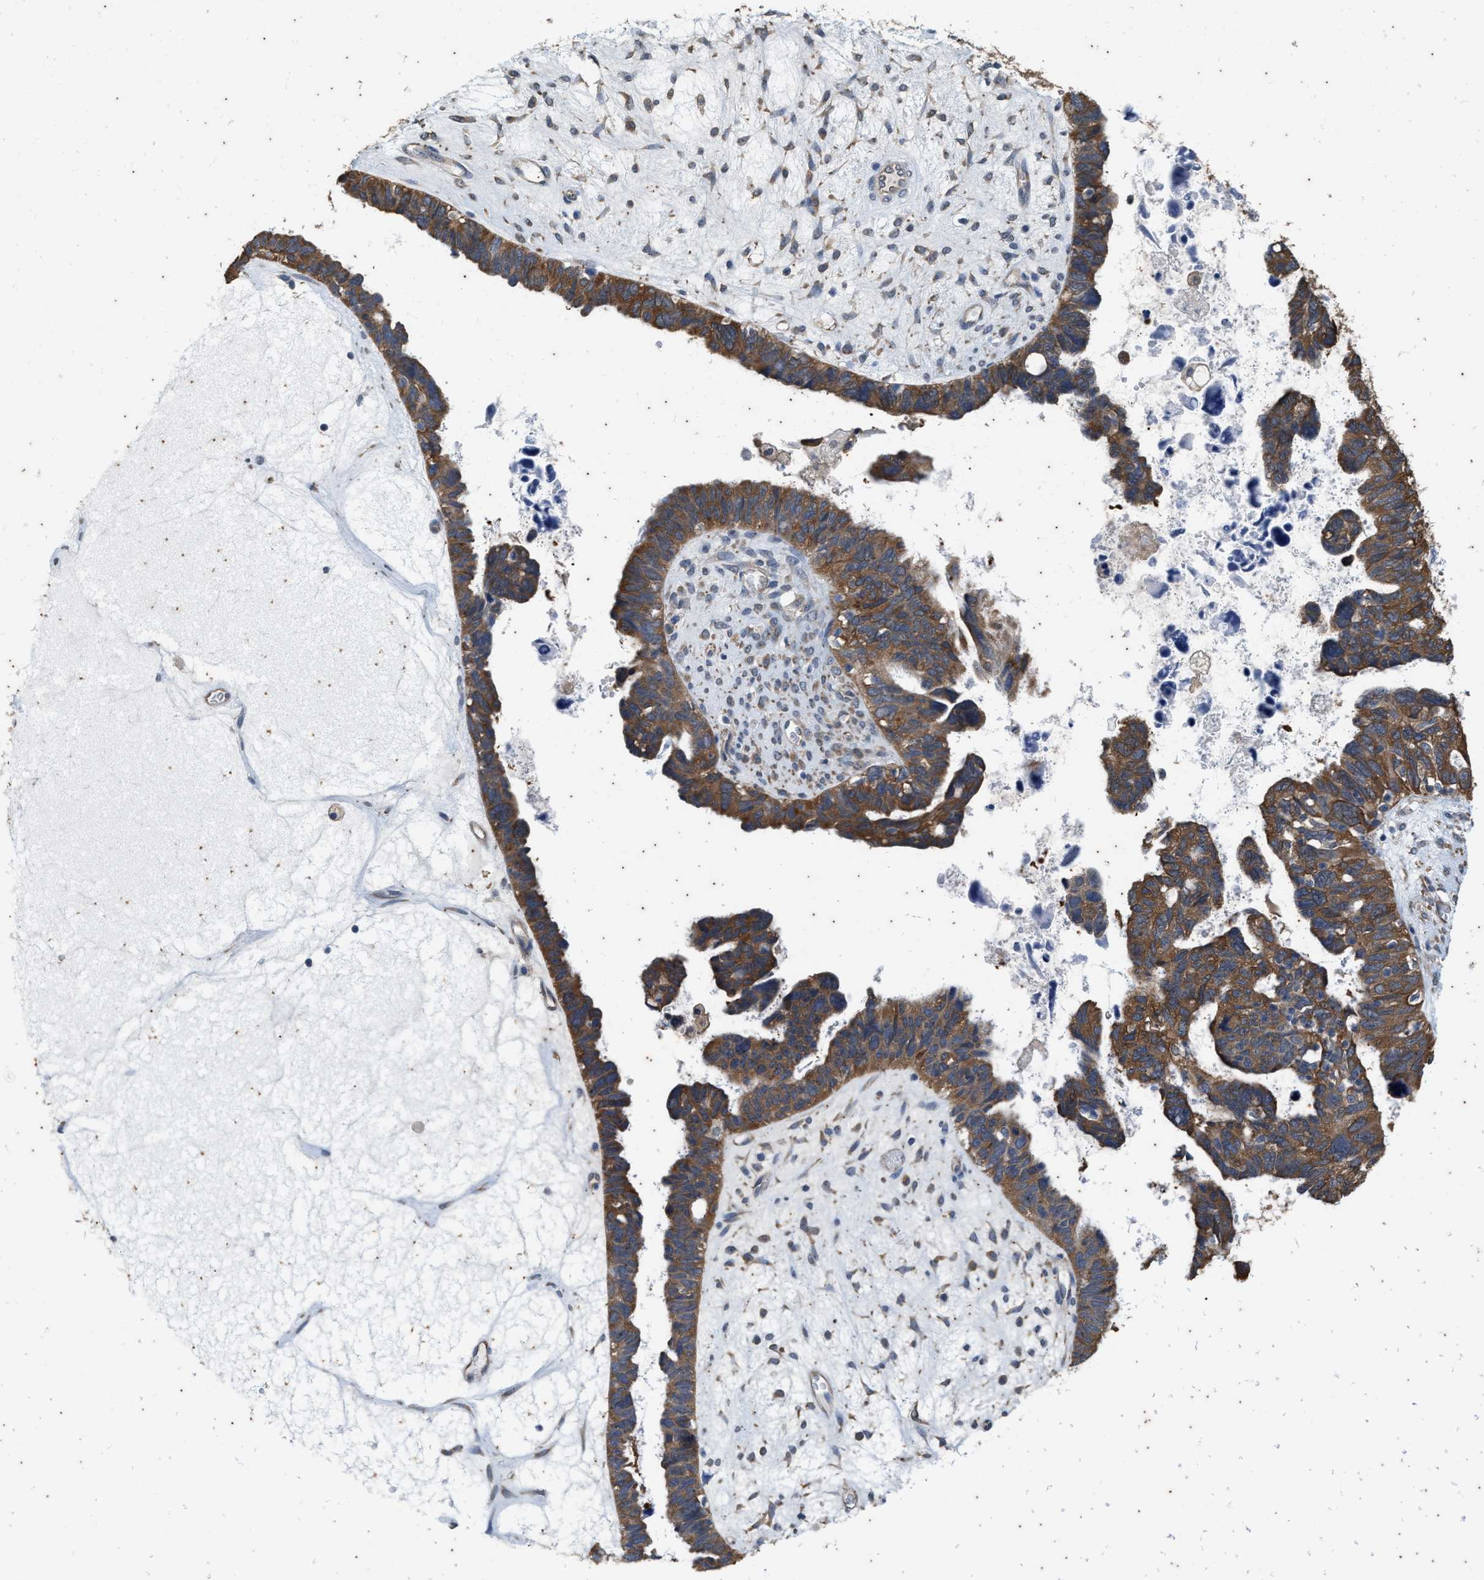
{"staining": {"intensity": "strong", "quantity": ">75%", "location": "cytoplasmic/membranous"}, "tissue": "ovarian cancer", "cell_type": "Tumor cells", "image_type": "cancer", "snomed": [{"axis": "morphology", "description": "Cystadenocarcinoma, serous, NOS"}, {"axis": "topography", "description": "Ovary"}], "caption": "Immunohistochemical staining of human ovarian cancer demonstrates strong cytoplasmic/membranous protein staining in about >75% of tumor cells.", "gene": "COX19", "patient": {"sex": "female", "age": 79}}